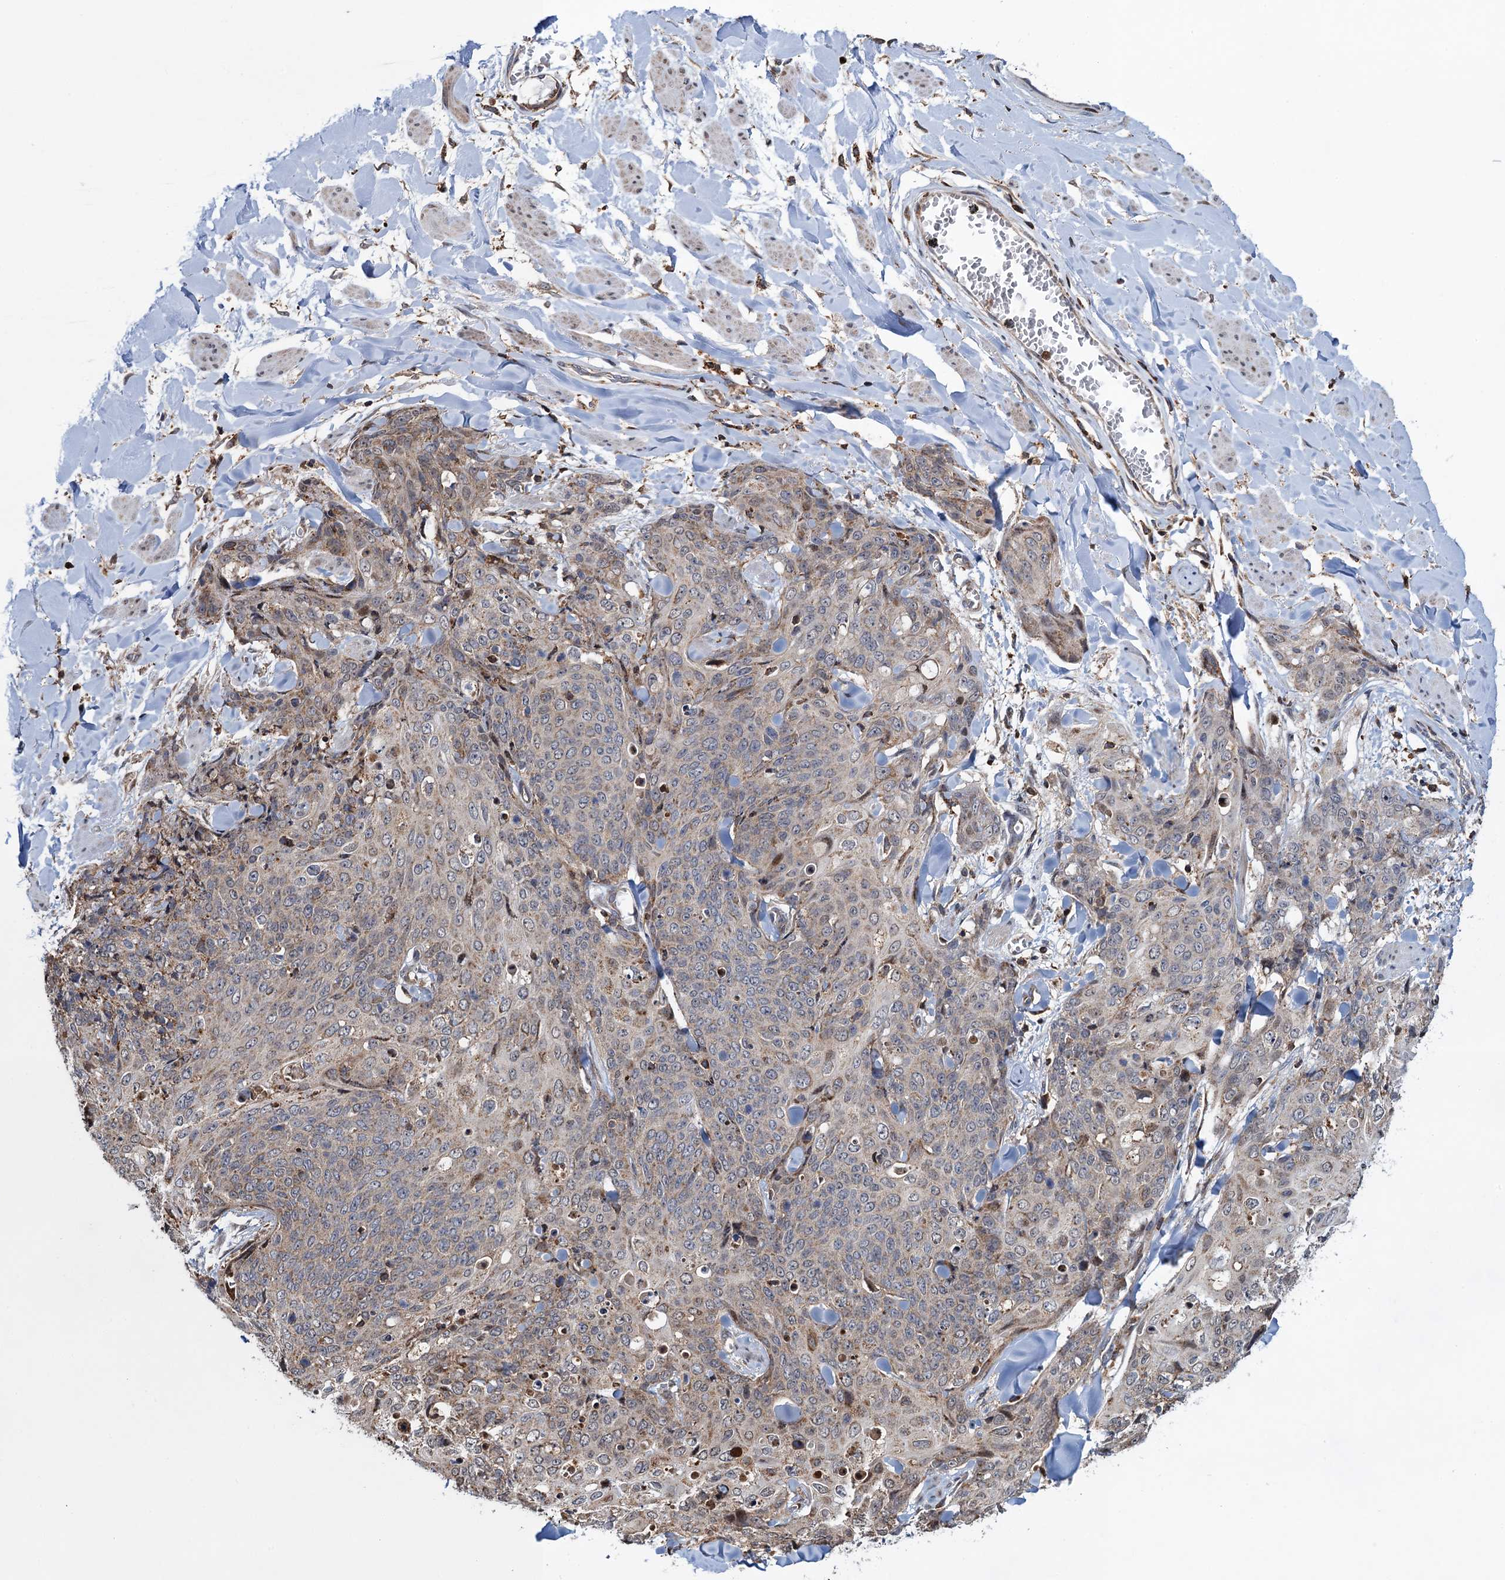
{"staining": {"intensity": "weak", "quantity": "<25%", "location": "cytoplasmic/membranous"}, "tissue": "skin cancer", "cell_type": "Tumor cells", "image_type": "cancer", "snomed": [{"axis": "morphology", "description": "Squamous cell carcinoma, NOS"}, {"axis": "topography", "description": "Skin"}, {"axis": "topography", "description": "Vulva"}], "caption": "This is an immunohistochemistry photomicrograph of skin squamous cell carcinoma. There is no staining in tumor cells.", "gene": "CCDC102A", "patient": {"sex": "female", "age": 85}}